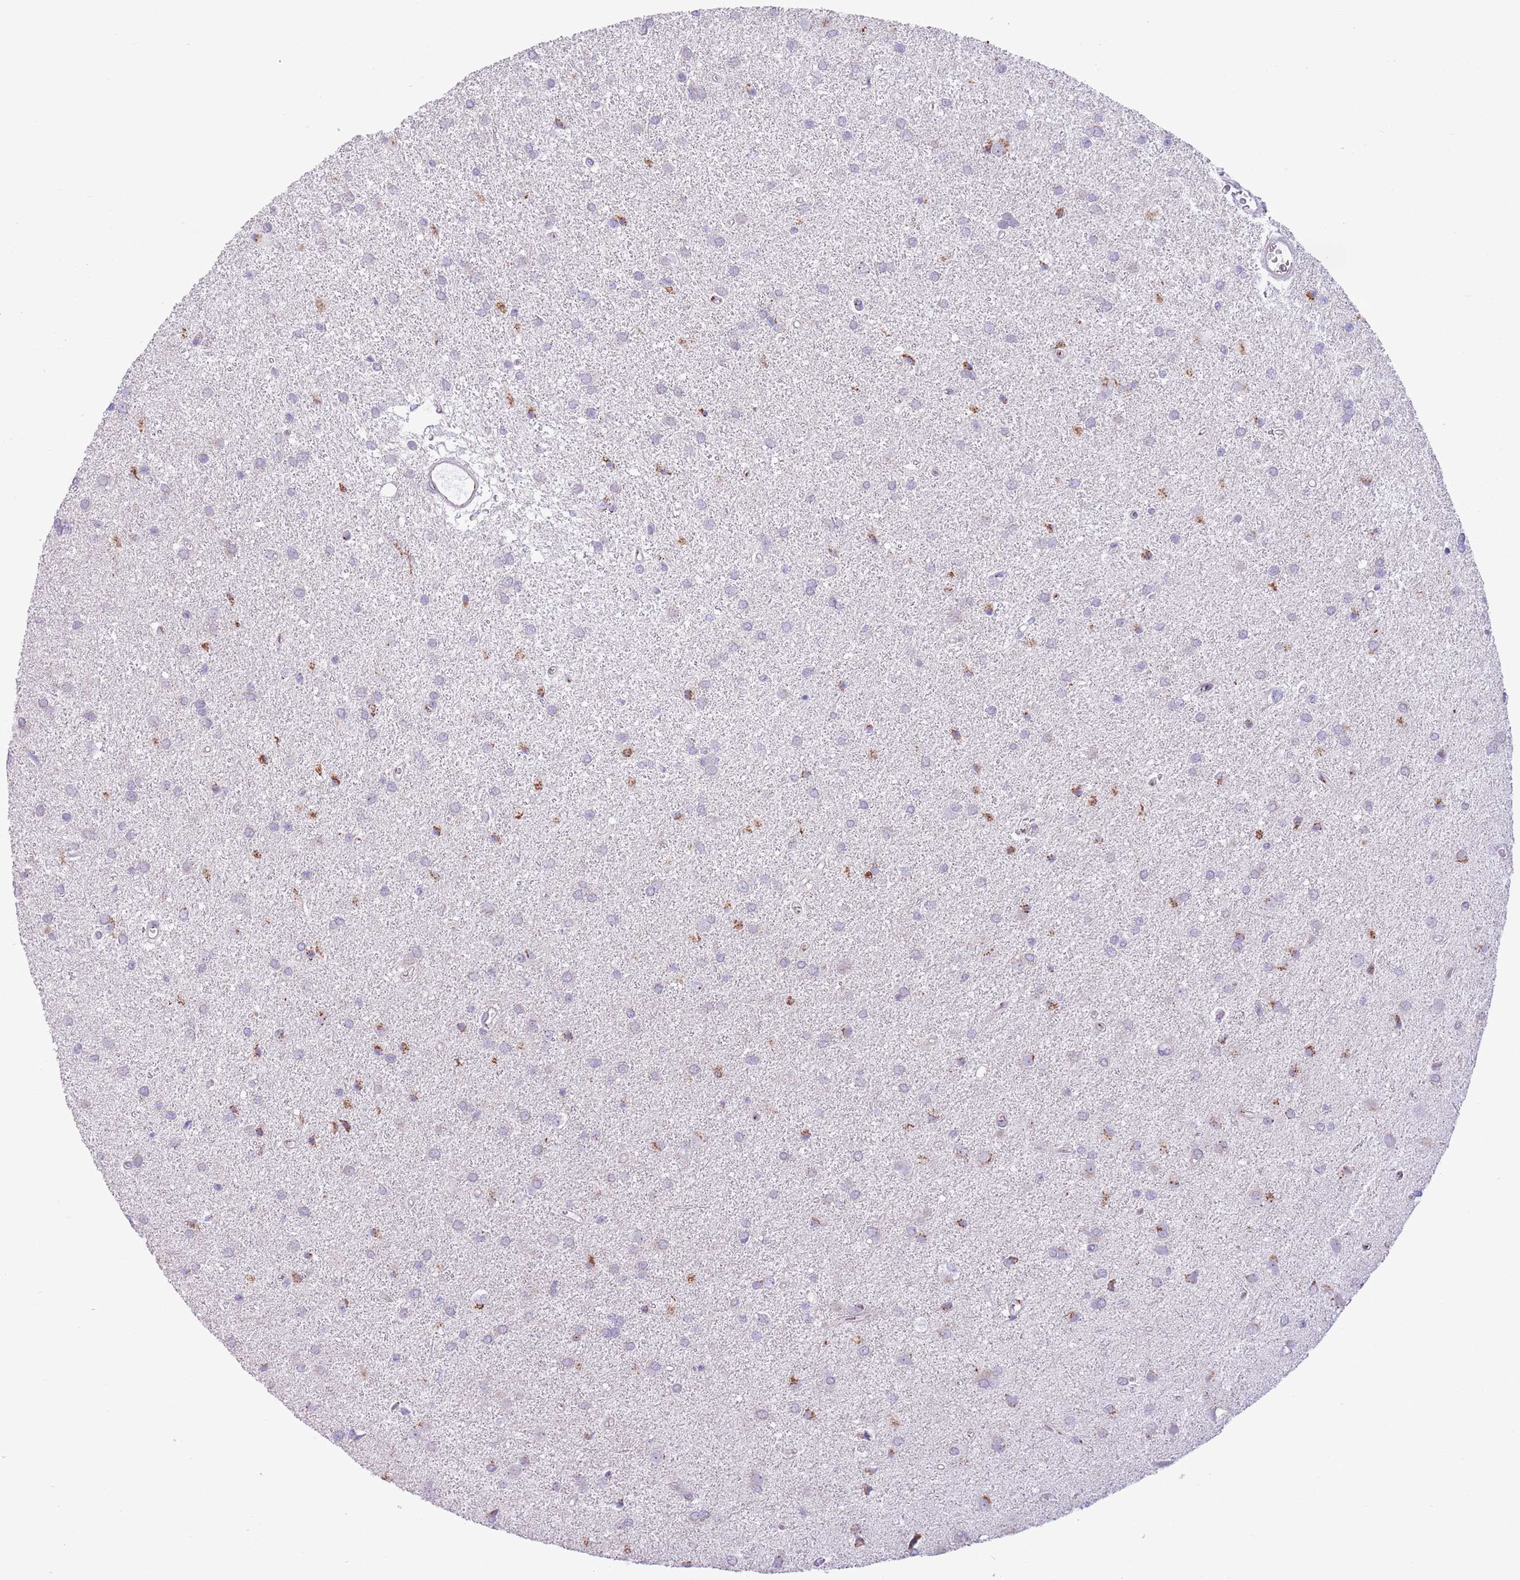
{"staining": {"intensity": "moderate", "quantity": "<25%", "location": "cytoplasmic/membranous"}, "tissue": "glioma", "cell_type": "Tumor cells", "image_type": "cancer", "snomed": [{"axis": "morphology", "description": "Glioma, malignant, High grade"}, {"axis": "topography", "description": "Brain"}], "caption": "Glioma tissue reveals moderate cytoplasmic/membranous staining in approximately <25% of tumor cells, visualized by immunohistochemistry. Nuclei are stained in blue.", "gene": "C20orf96", "patient": {"sex": "female", "age": 50}}